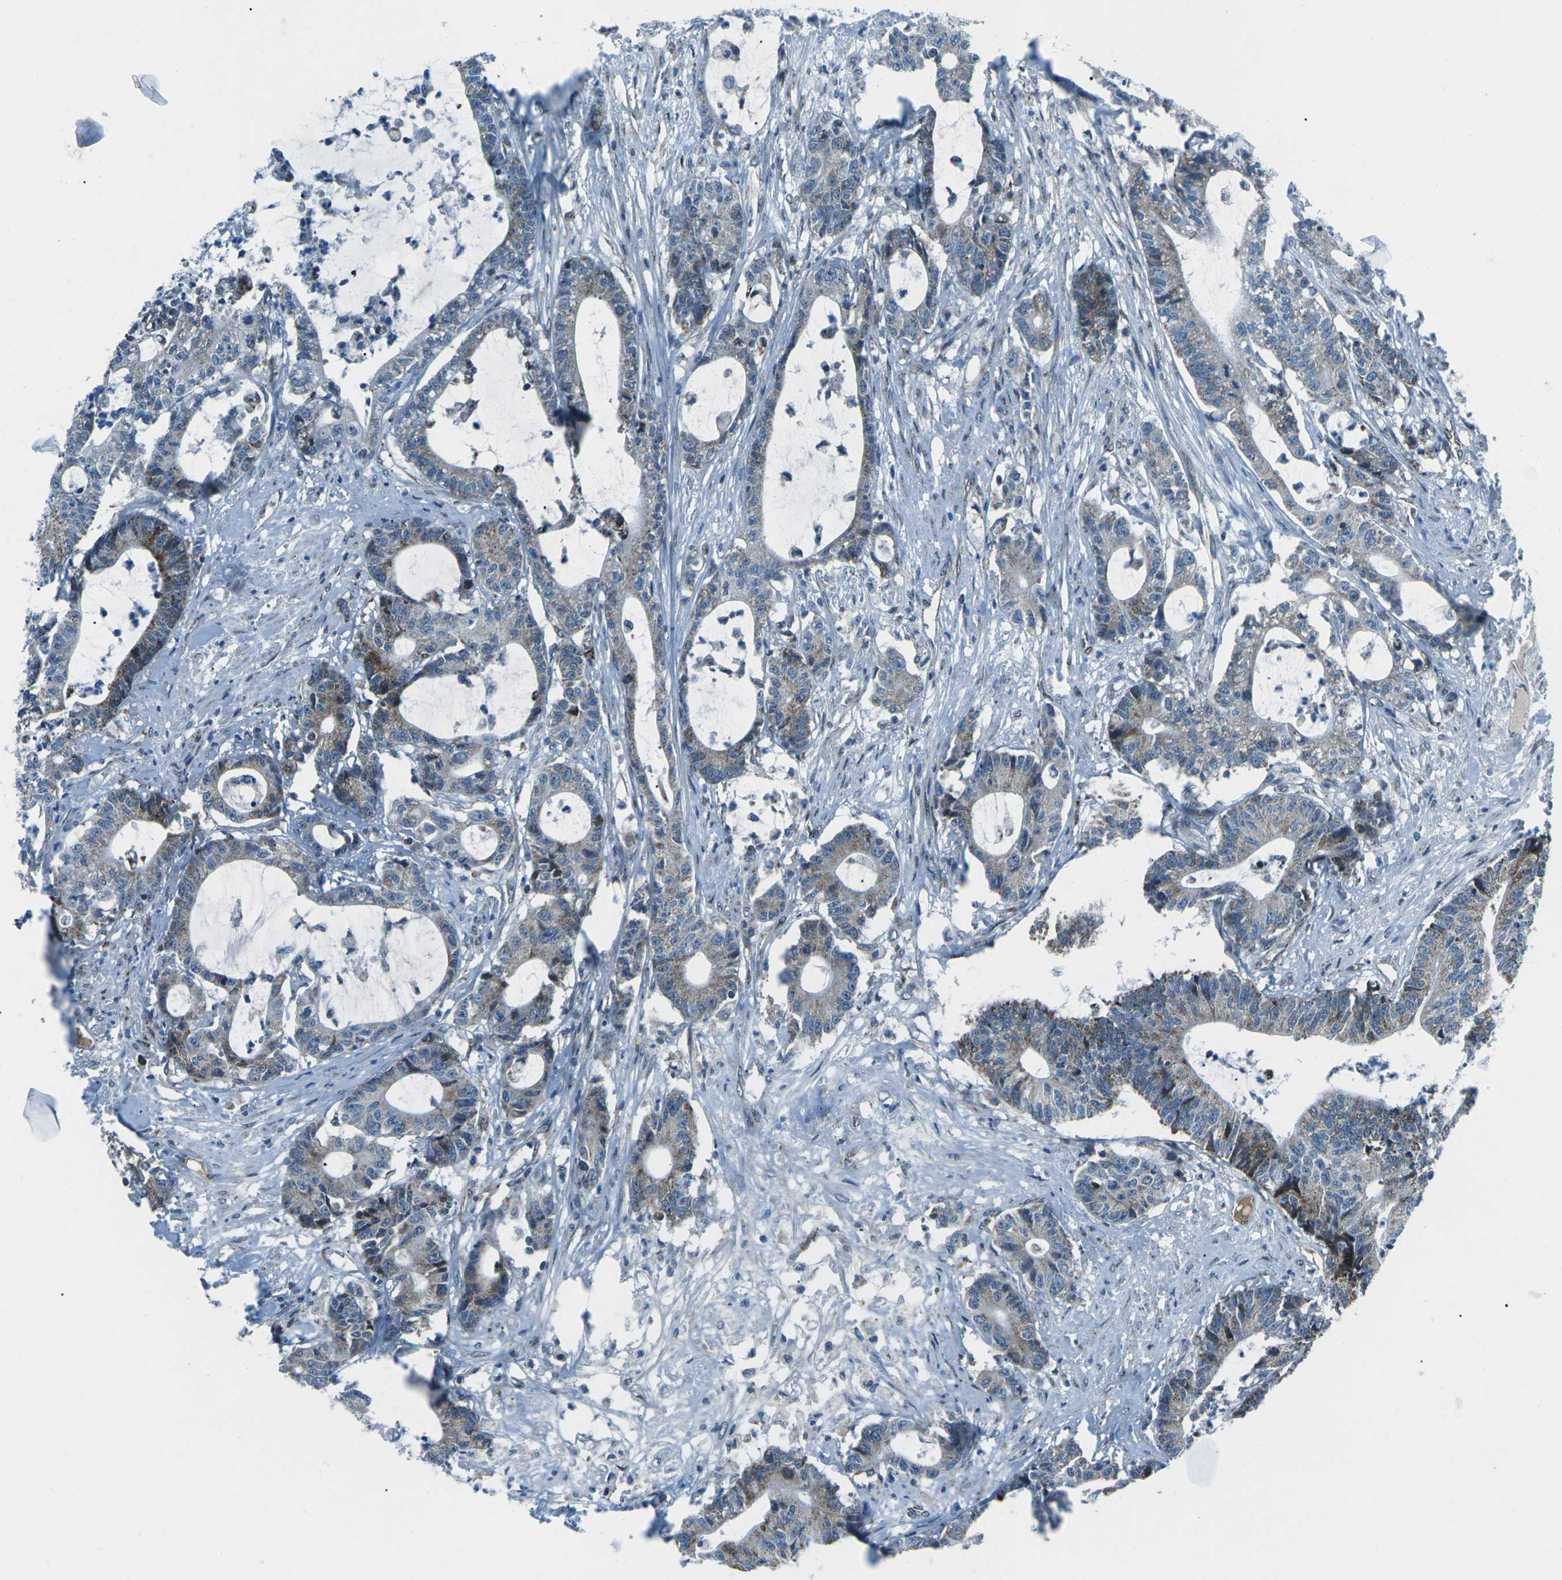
{"staining": {"intensity": "moderate", "quantity": "<25%", "location": "cytoplasmic/membranous"}, "tissue": "colorectal cancer", "cell_type": "Tumor cells", "image_type": "cancer", "snomed": [{"axis": "morphology", "description": "Adenocarcinoma, NOS"}, {"axis": "topography", "description": "Colon"}], "caption": "Brown immunohistochemical staining in human colorectal cancer (adenocarcinoma) reveals moderate cytoplasmic/membranous expression in approximately <25% of tumor cells. Nuclei are stained in blue.", "gene": "RFESD", "patient": {"sex": "female", "age": 84}}